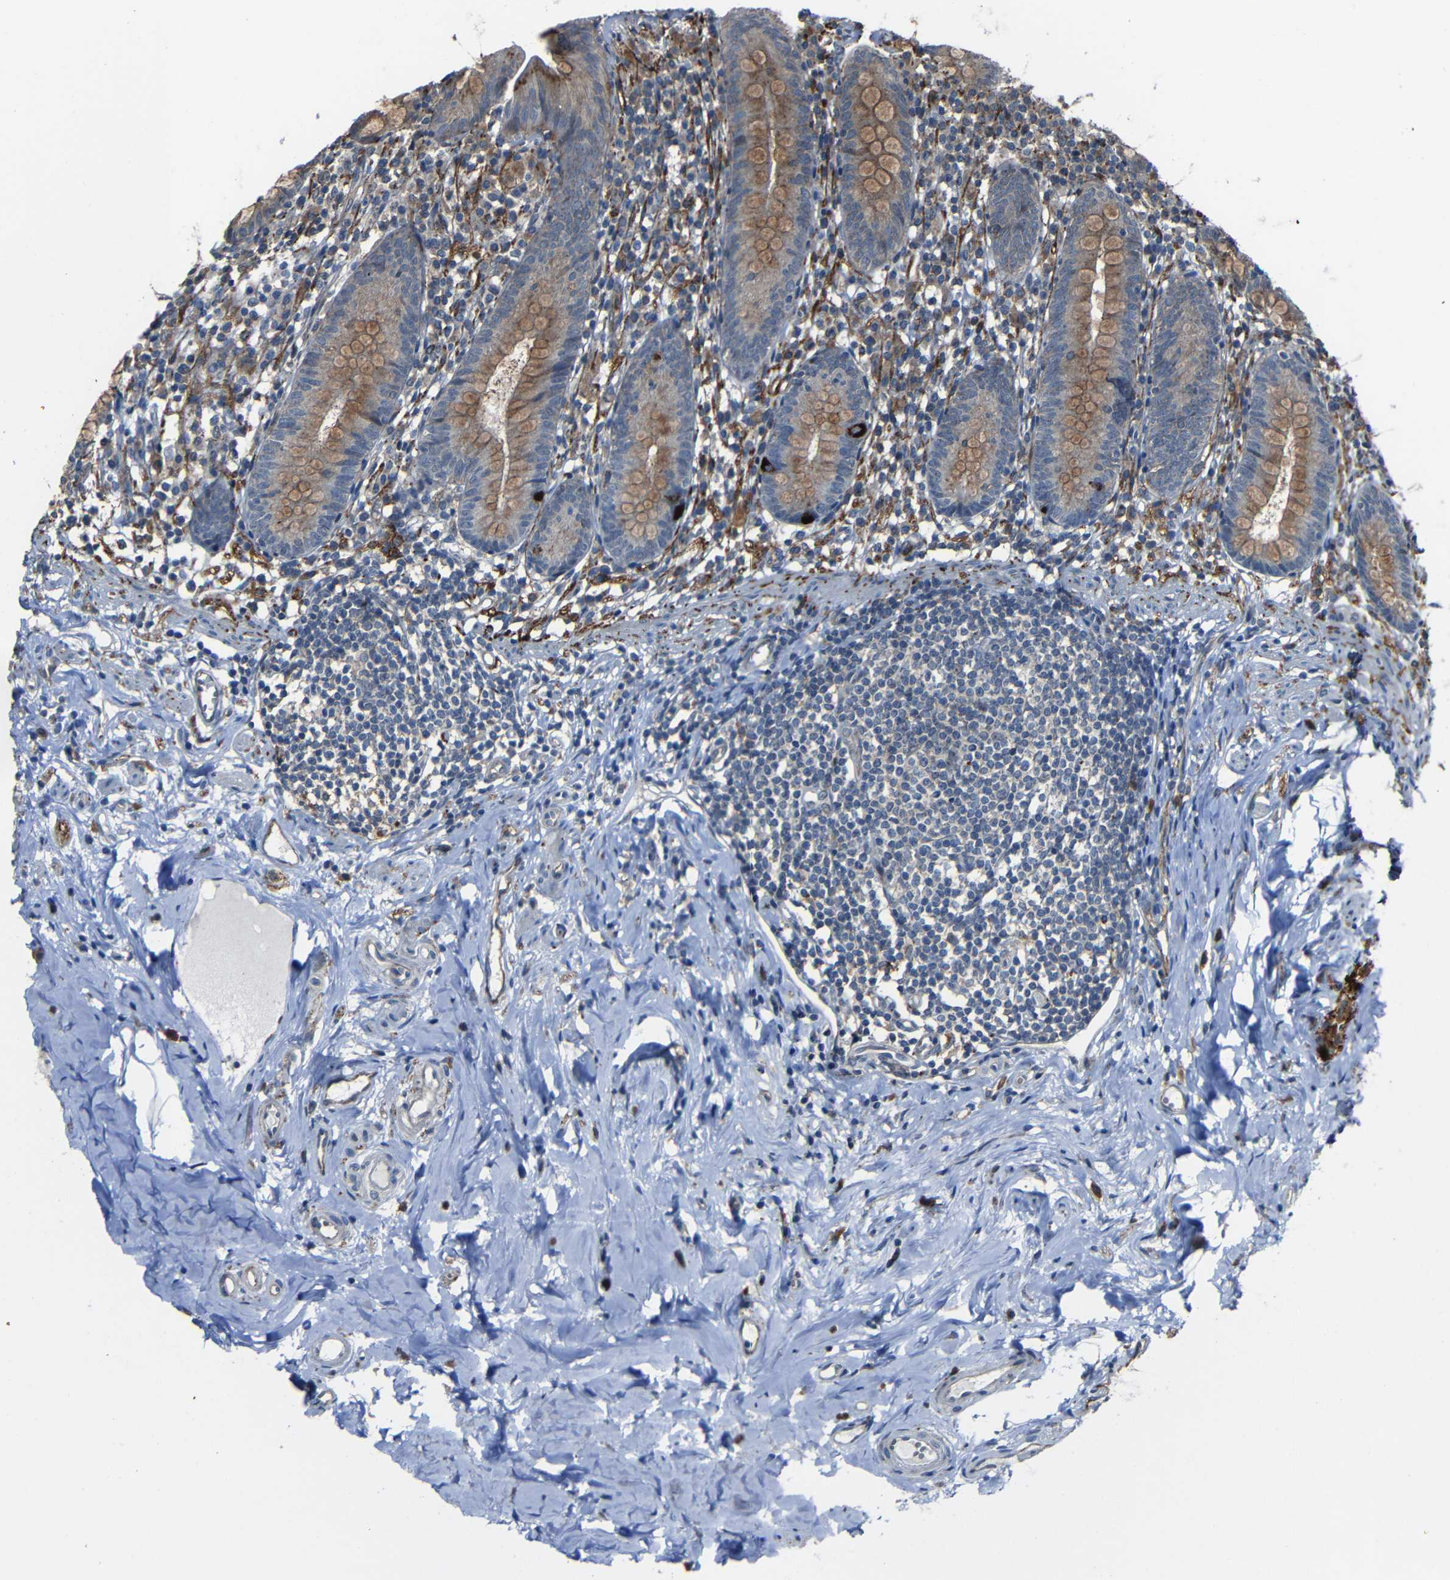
{"staining": {"intensity": "moderate", "quantity": ">75%", "location": "cytoplasmic/membranous"}, "tissue": "appendix", "cell_type": "Glandular cells", "image_type": "normal", "snomed": [{"axis": "morphology", "description": "Normal tissue, NOS"}, {"axis": "topography", "description": "Appendix"}], "caption": "Normal appendix shows moderate cytoplasmic/membranous positivity in about >75% of glandular cells, visualized by immunohistochemistry.", "gene": "DNAJC5", "patient": {"sex": "male", "age": 52}}